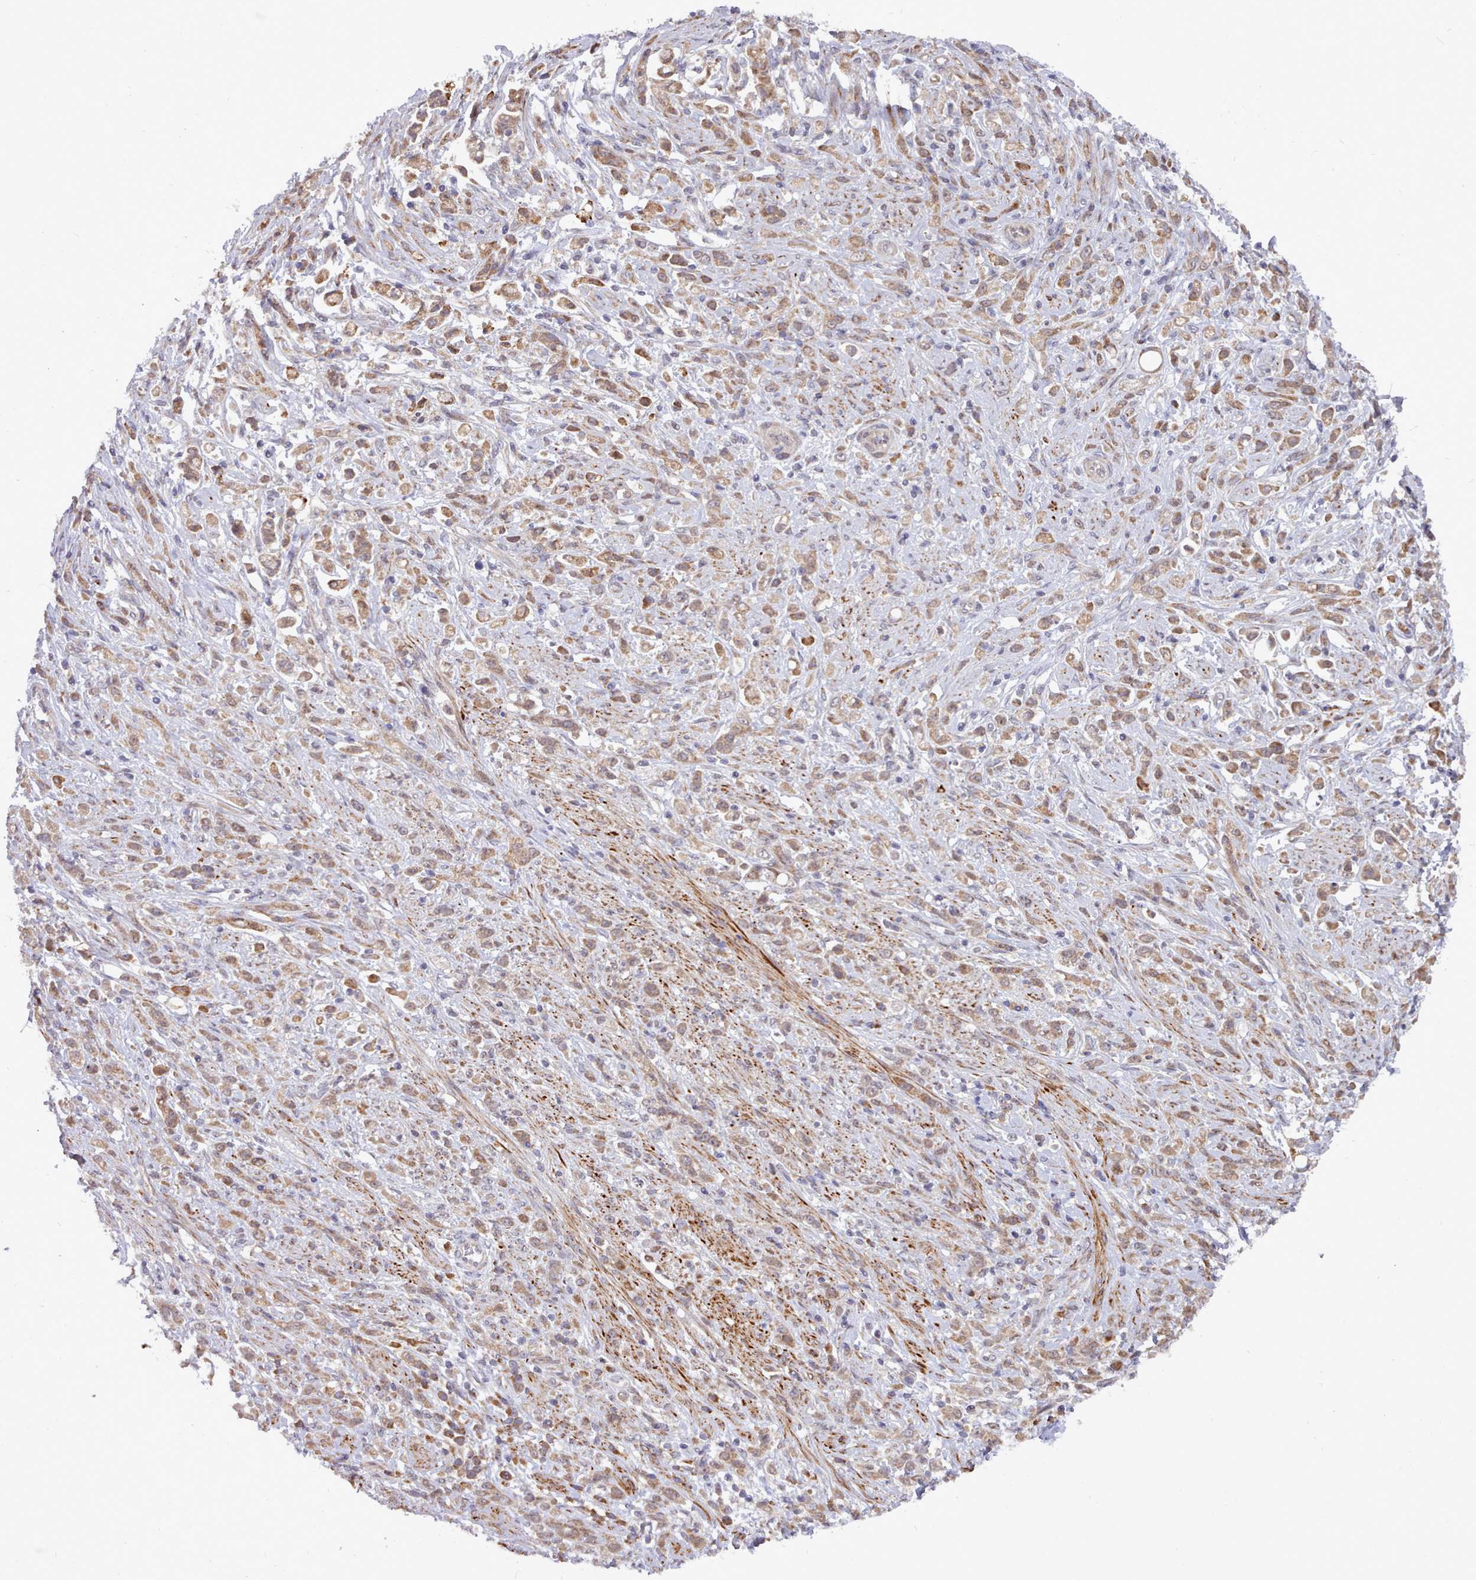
{"staining": {"intensity": "moderate", "quantity": ">75%", "location": "cytoplasmic/membranous"}, "tissue": "stomach cancer", "cell_type": "Tumor cells", "image_type": "cancer", "snomed": [{"axis": "morphology", "description": "Adenocarcinoma, NOS"}, {"axis": "topography", "description": "Stomach"}], "caption": "Human stomach cancer (adenocarcinoma) stained with a protein marker reveals moderate staining in tumor cells.", "gene": "TRIM26", "patient": {"sex": "female", "age": 60}}